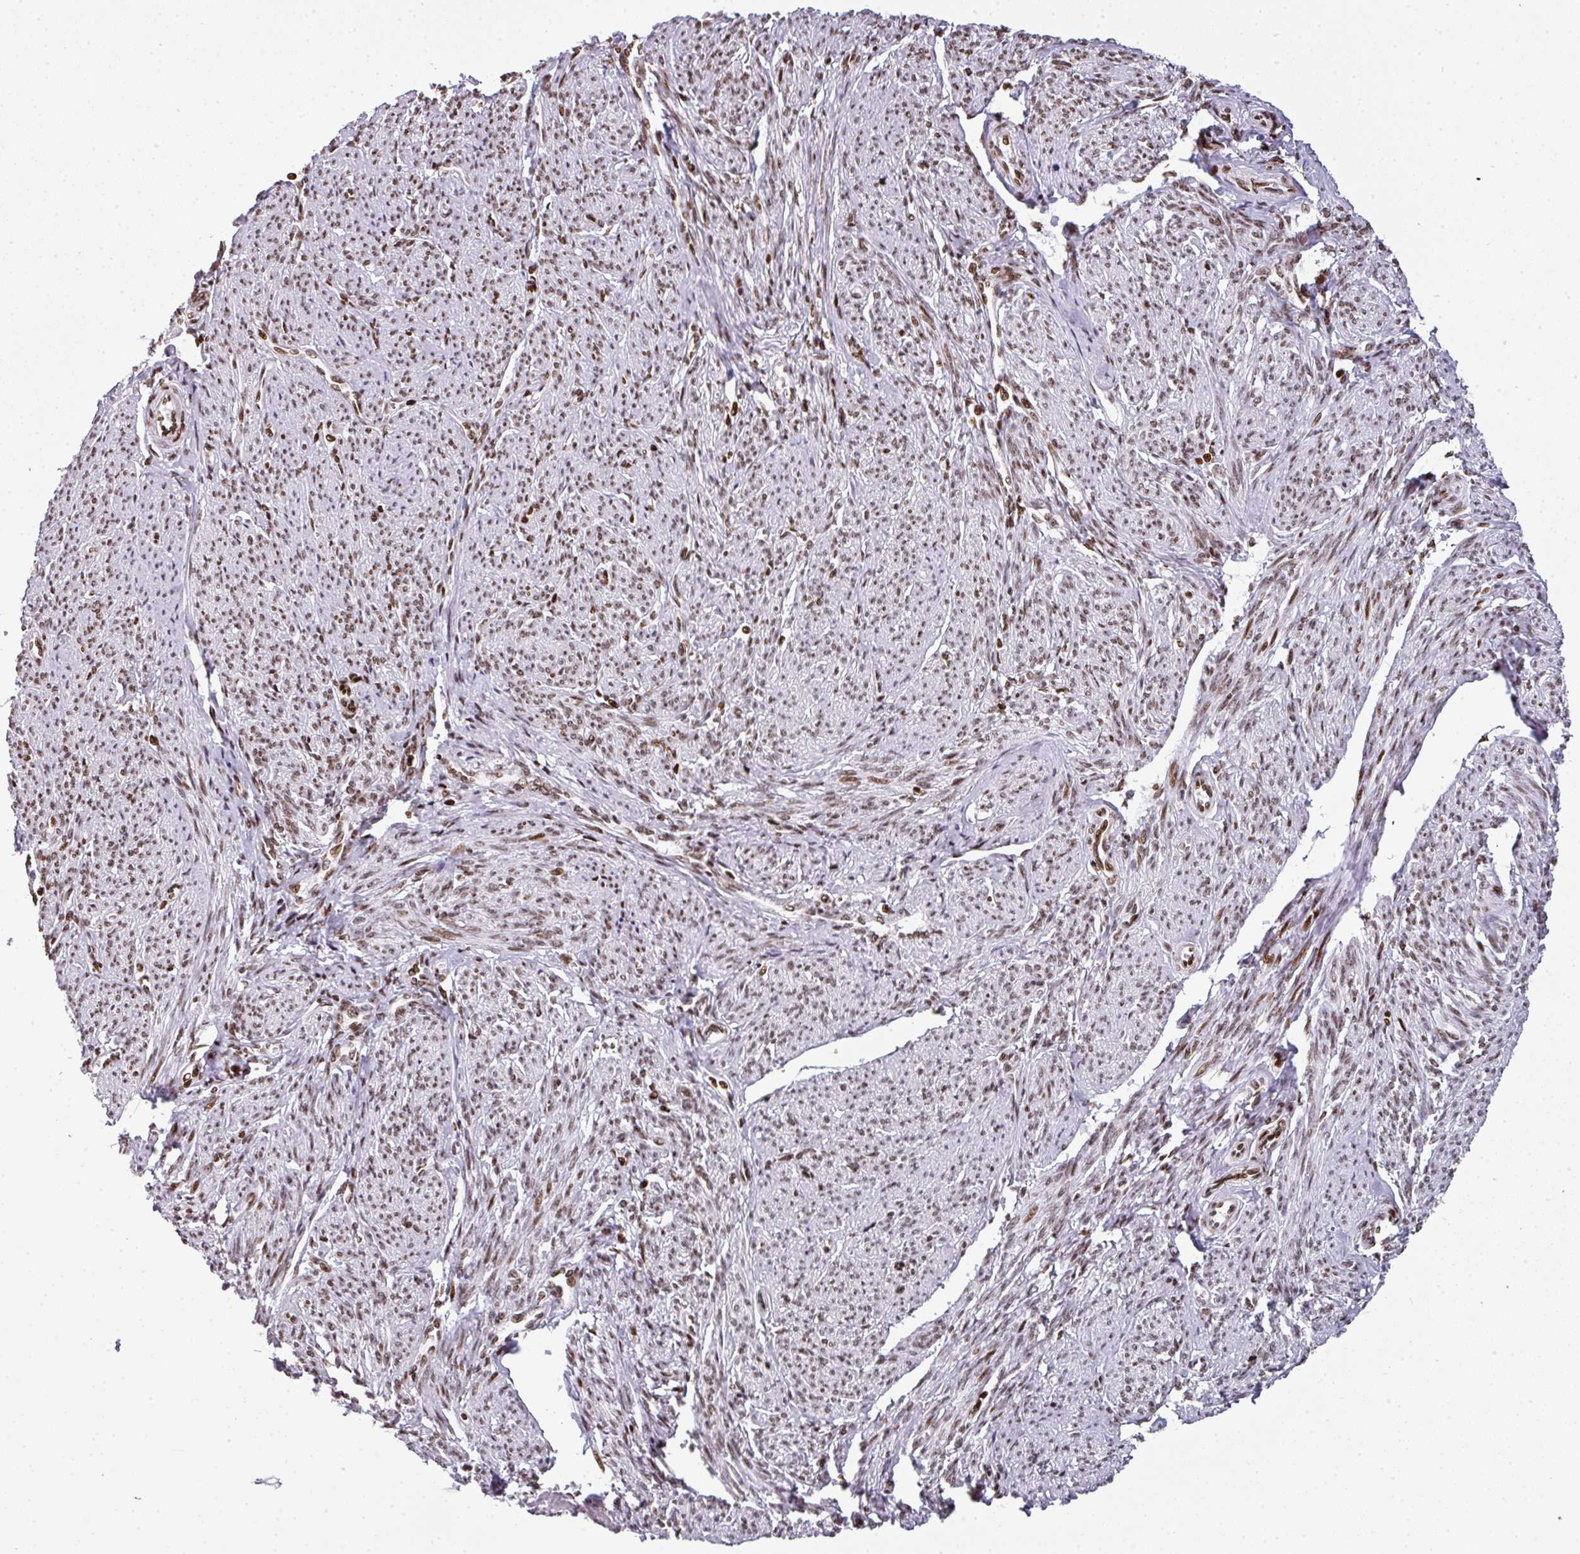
{"staining": {"intensity": "strong", "quantity": "25%-75%", "location": "nuclear"}, "tissue": "smooth muscle", "cell_type": "Smooth muscle cells", "image_type": "normal", "snomed": [{"axis": "morphology", "description": "Normal tissue, NOS"}, {"axis": "topography", "description": "Smooth muscle"}], "caption": "This photomicrograph reveals immunohistochemistry (IHC) staining of unremarkable smooth muscle, with high strong nuclear expression in approximately 25%-75% of smooth muscle cells.", "gene": "RASL11A", "patient": {"sex": "female", "age": 65}}